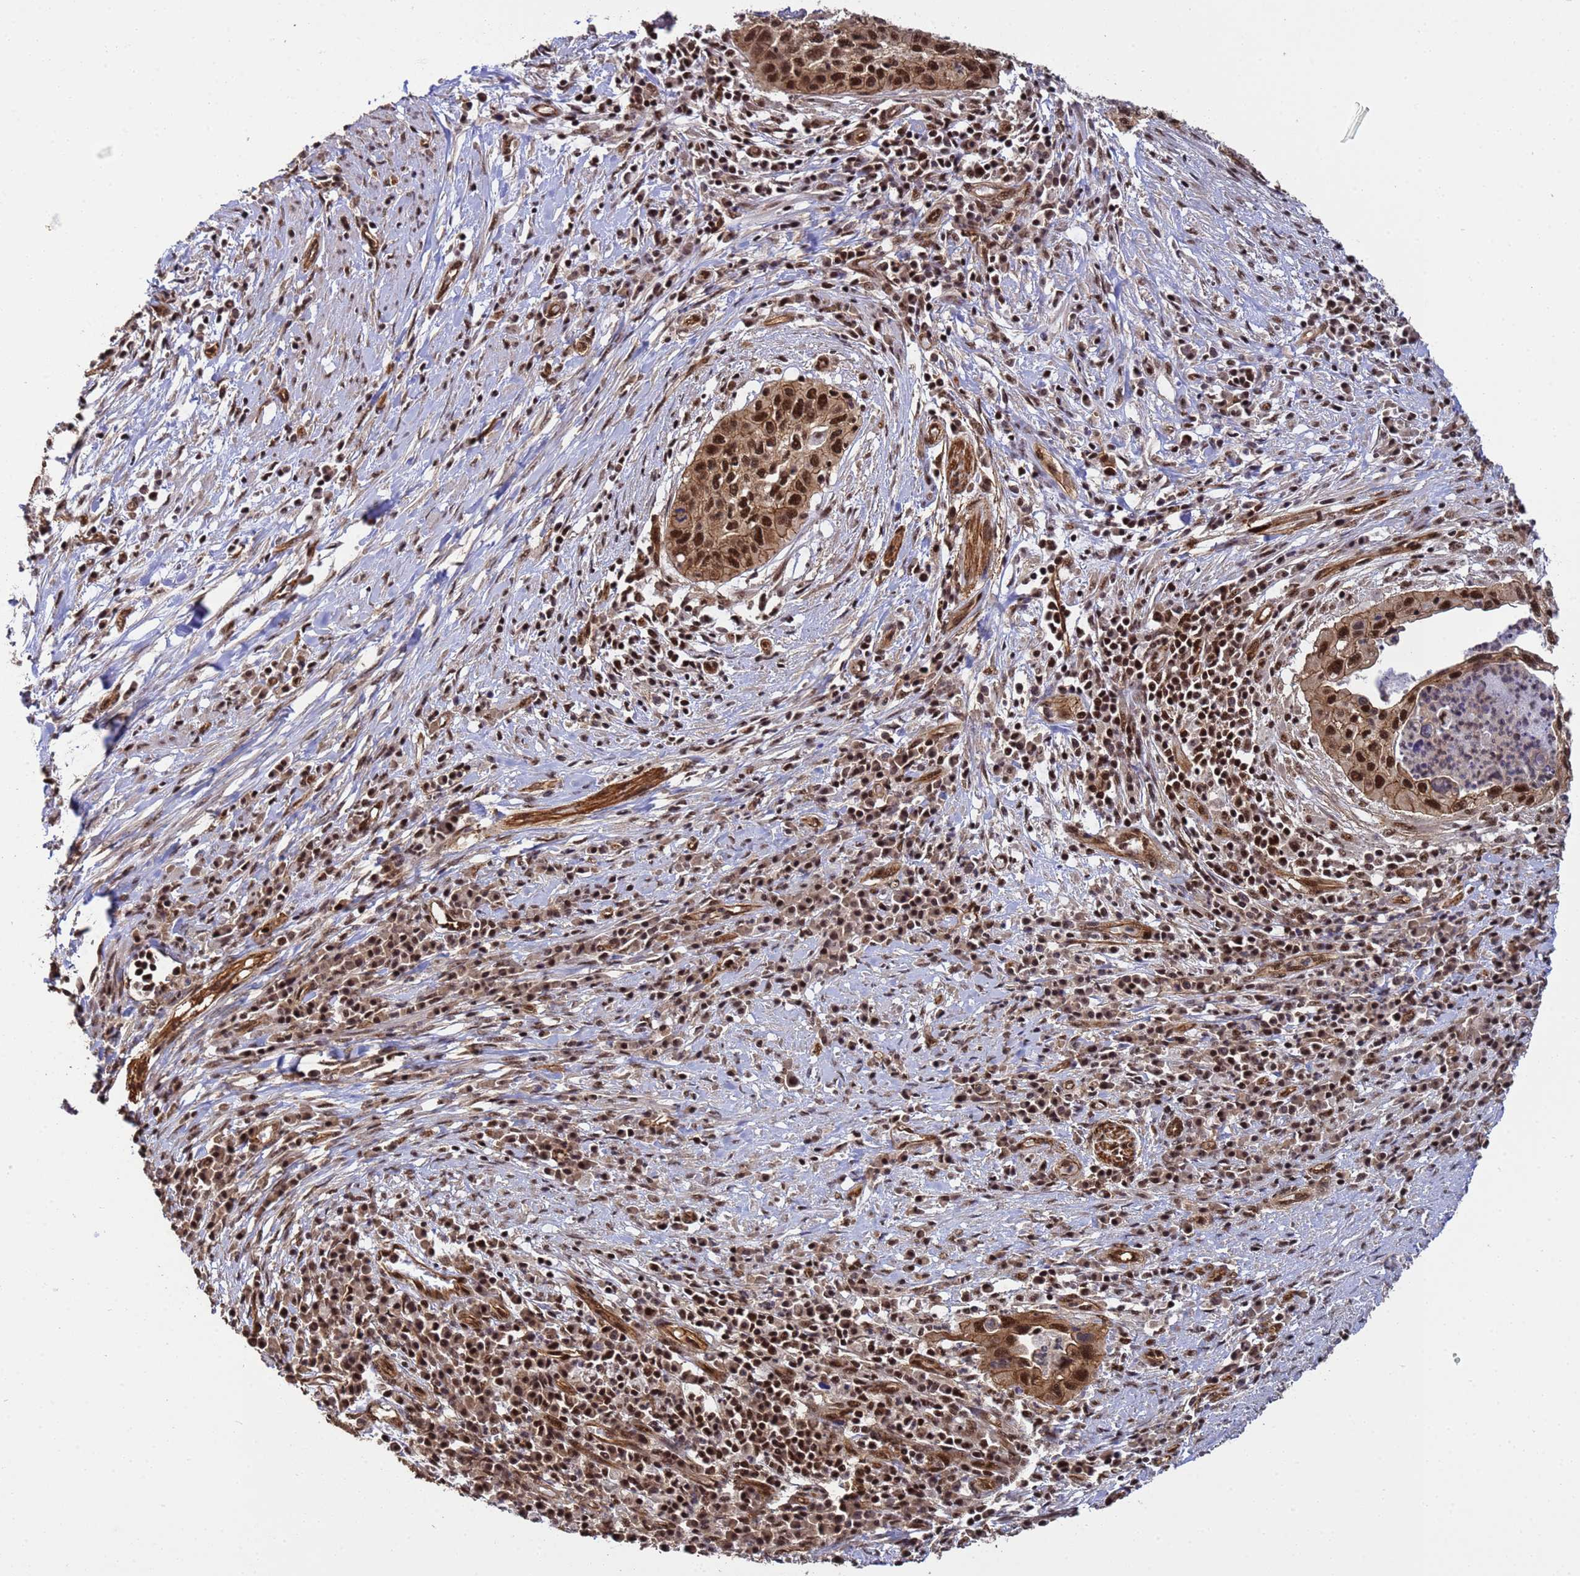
{"staining": {"intensity": "strong", "quantity": ">75%", "location": "cytoplasmic/membranous,nuclear"}, "tissue": "cervical cancer", "cell_type": "Tumor cells", "image_type": "cancer", "snomed": [{"axis": "morphology", "description": "Squamous cell carcinoma, NOS"}, {"axis": "topography", "description": "Cervix"}], "caption": "Immunohistochemistry histopathology image of human squamous cell carcinoma (cervical) stained for a protein (brown), which exhibits high levels of strong cytoplasmic/membranous and nuclear expression in about >75% of tumor cells.", "gene": "SYF2", "patient": {"sex": "female", "age": 38}}